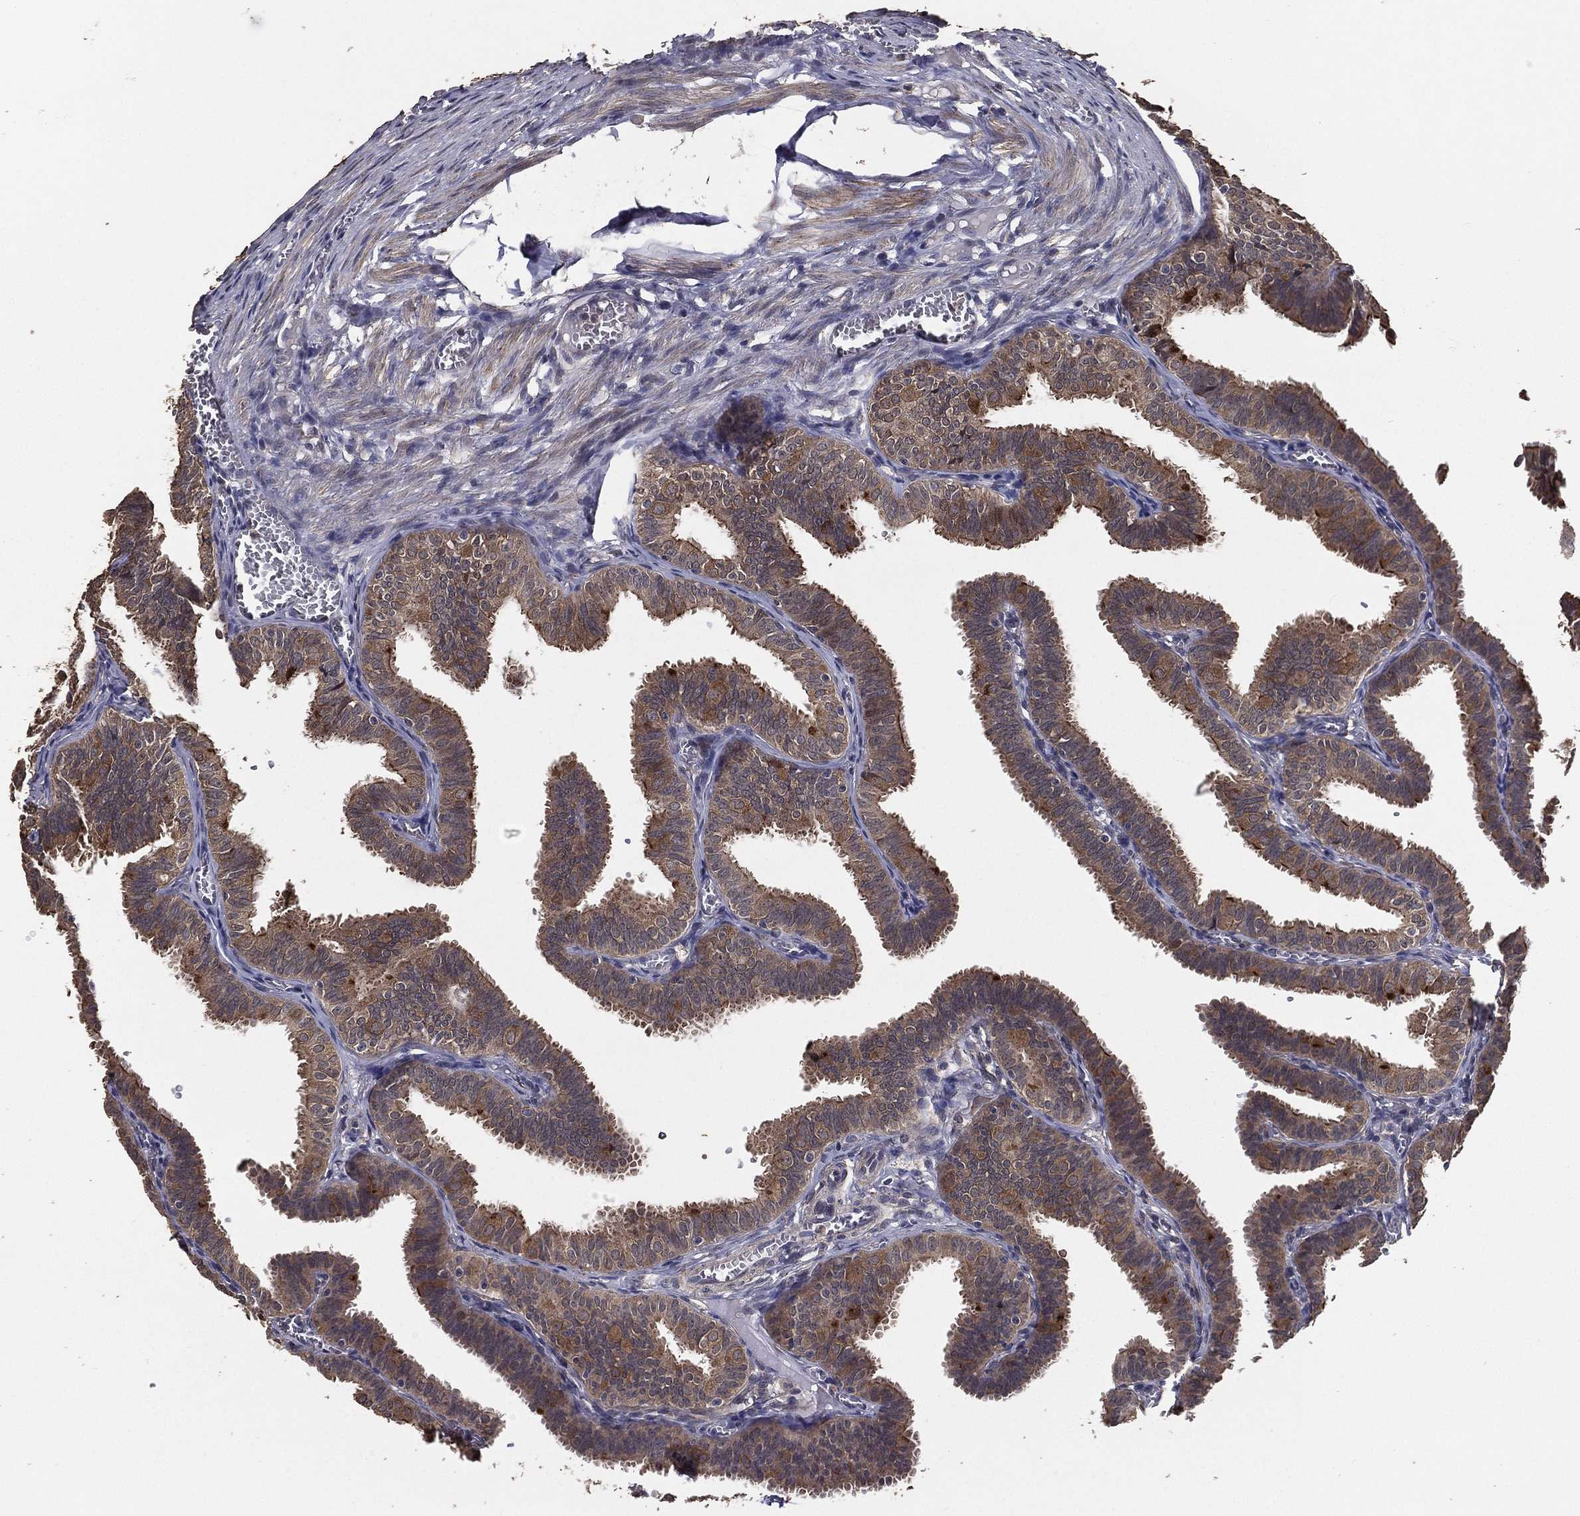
{"staining": {"intensity": "moderate", "quantity": ">75%", "location": "cytoplasmic/membranous"}, "tissue": "fallopian tube", "cell_type": "Glandular cells", "image_type": "normal", "snomed": [{"axis": "morphology", "description": "Normal tissue, NOS"}, {"axis": "topography", "description": "Fallopian tube"}], "caption": "Fallopian tube stained with DAB immunohistochemistry demonstrates medium levels of moderate cytoplasmic/membranous positivity in about >75% of glandular cells.", "gene": "PCNT", "patient": {"sex": "female", "age": 25}}